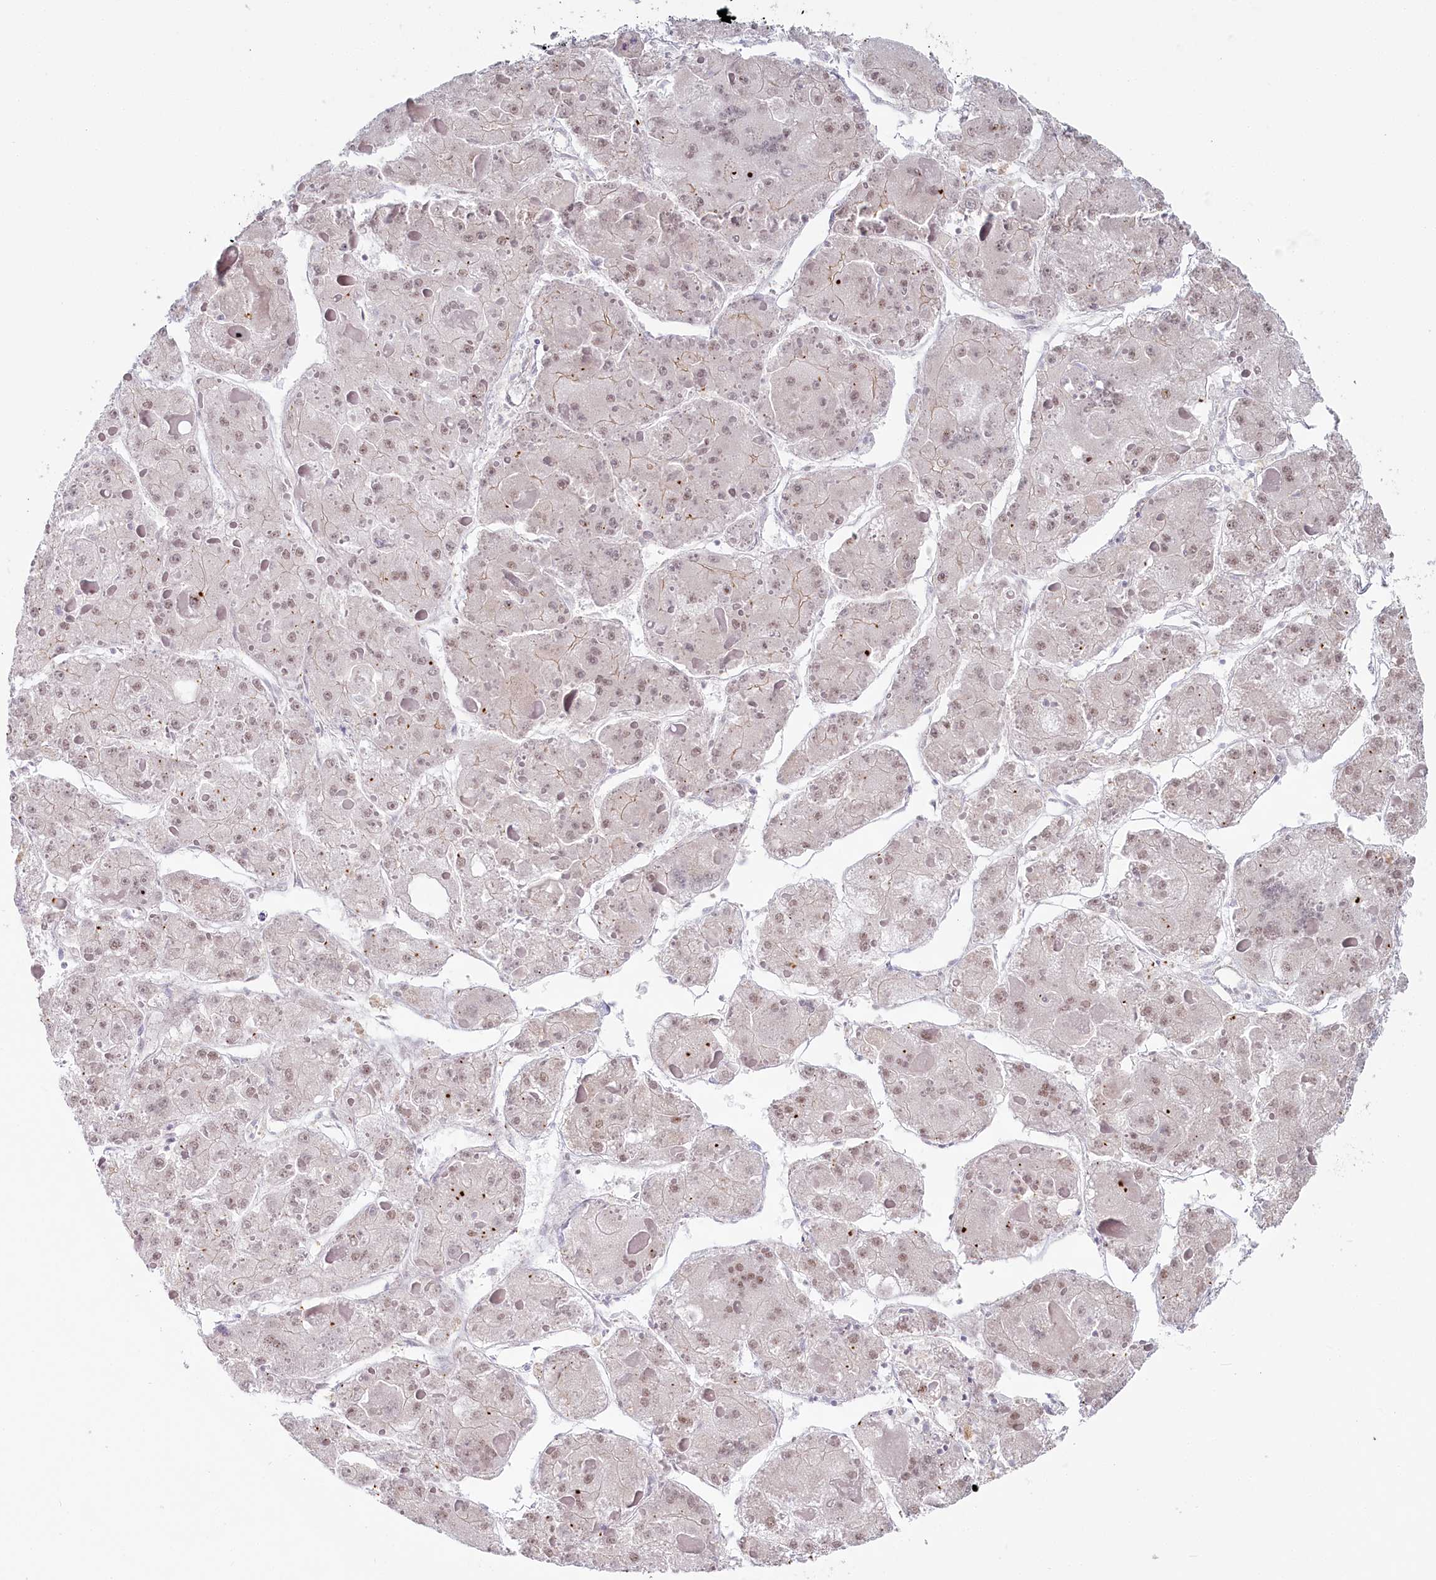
{"staining": {"intensity": "weak", "quantity": ">75%", "location": "nuclear"}, "tissue": "liver cancer", "cell_type": "Tumor cells", "image_type": "cancer", "snomed": [{"axis": "morphology", "description": "Carcinoma, Hepatocellular, NOS"}, {"axis": "topography", "description": "Liver"}], "caption": "IHC micrograph of neoplastic tissue: human hepatocellular carcinoma (liver) stained using immunohistochemistry reveals low levels of weak protein expression localized specifically in the nuclear of tumor cells, appearing as a nuclear brown color.", "gene": "ABHD8", "patient": {"sex": "female", "age": 73}}